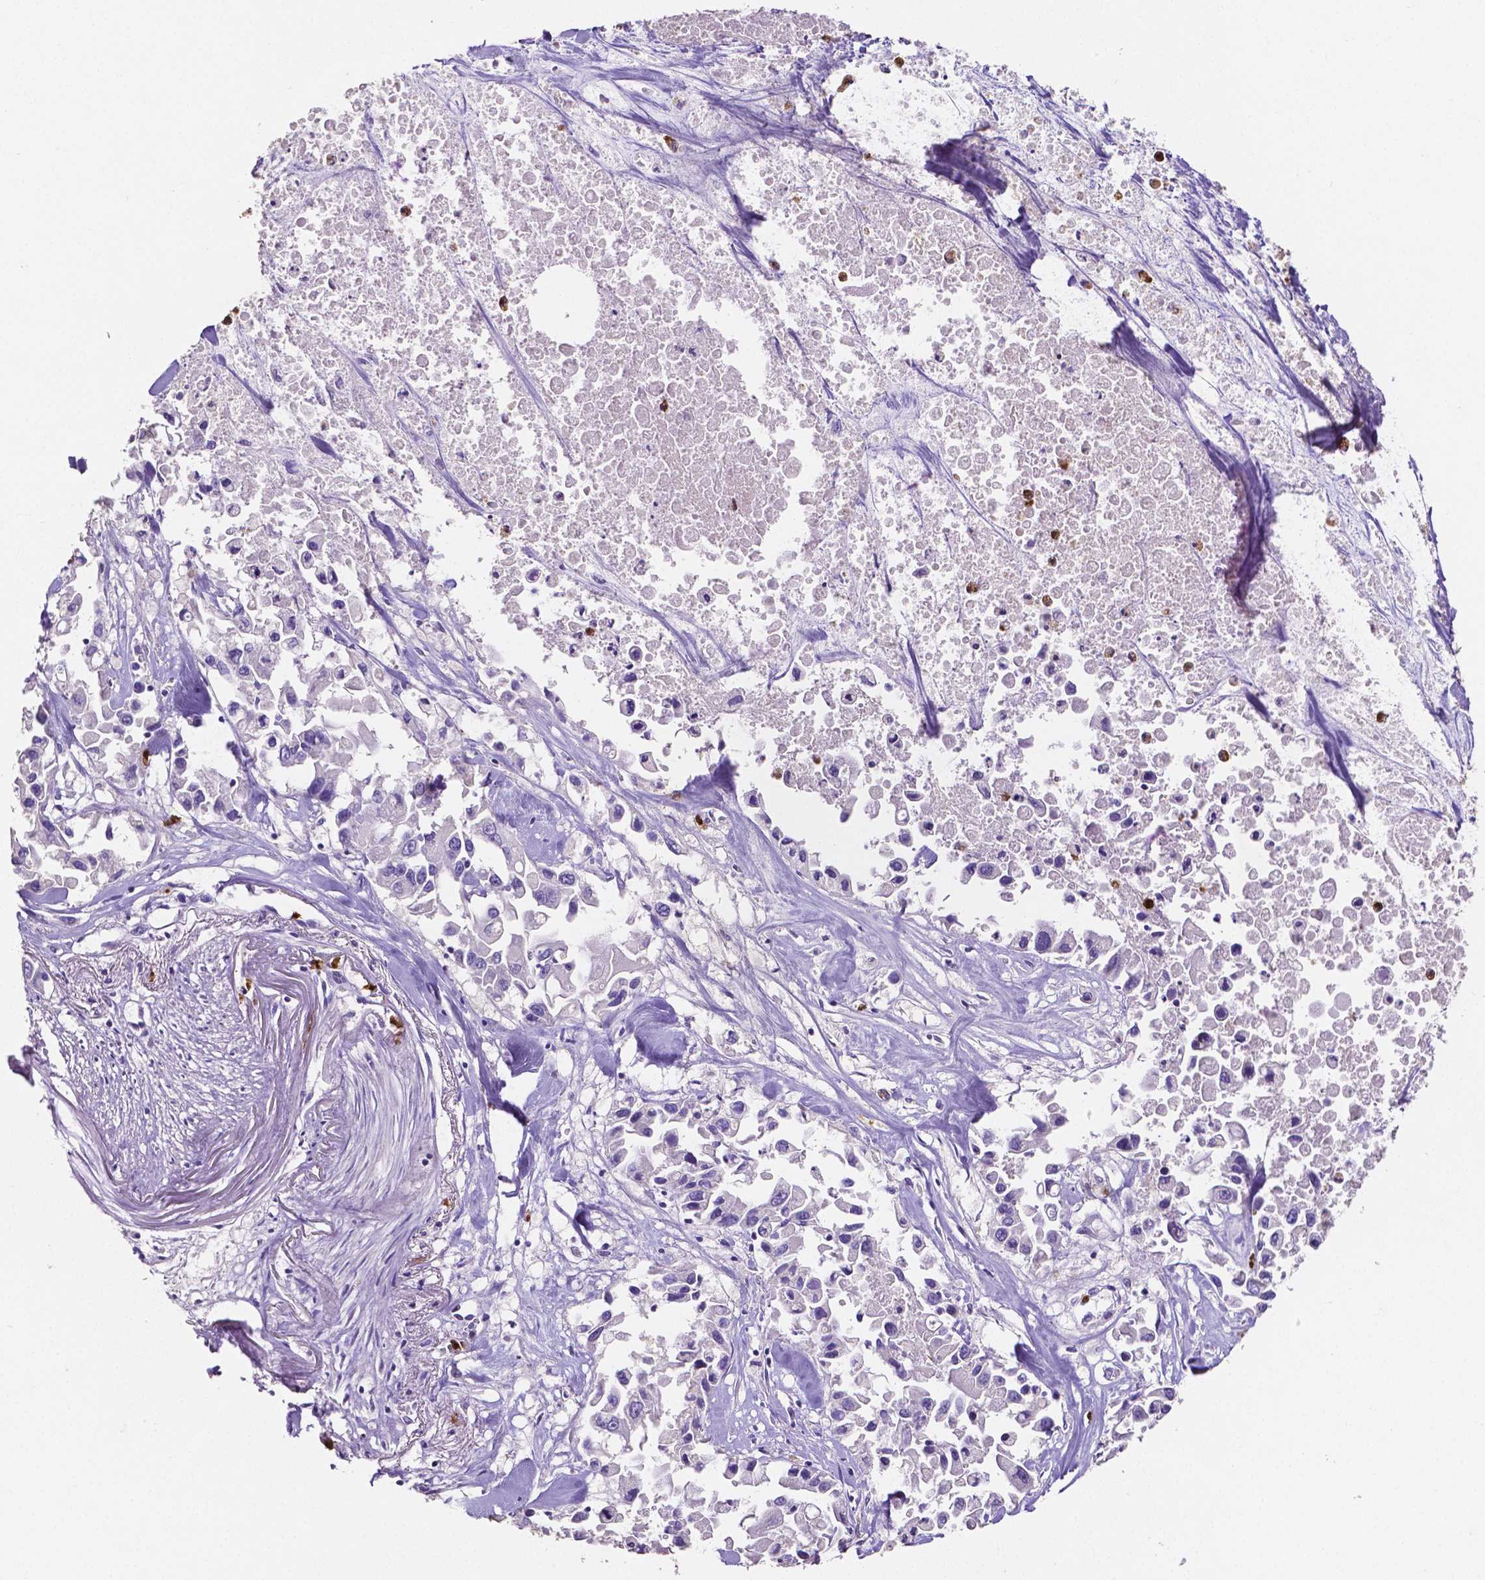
{"staining": {"intensity": "negative", "quantity": "none", "location": "none"}, "tissue": "pancreatic cancer", "cell_type": "Tumor cells", "image_type": "cancer", "snomed": [{"axis": "morphology", "description": "Adenocarcinoma, NOS"}, {"axis": "topography", "description": "Pancreas"}], "caption": "High power microscopy micrograph of an immunohistochemistry image of adenocarcinoma (pancreatic), revealing no significant expression in tumor cells.", "gene": "MMP9", "patient": {"sex": "female", "age": 83}}